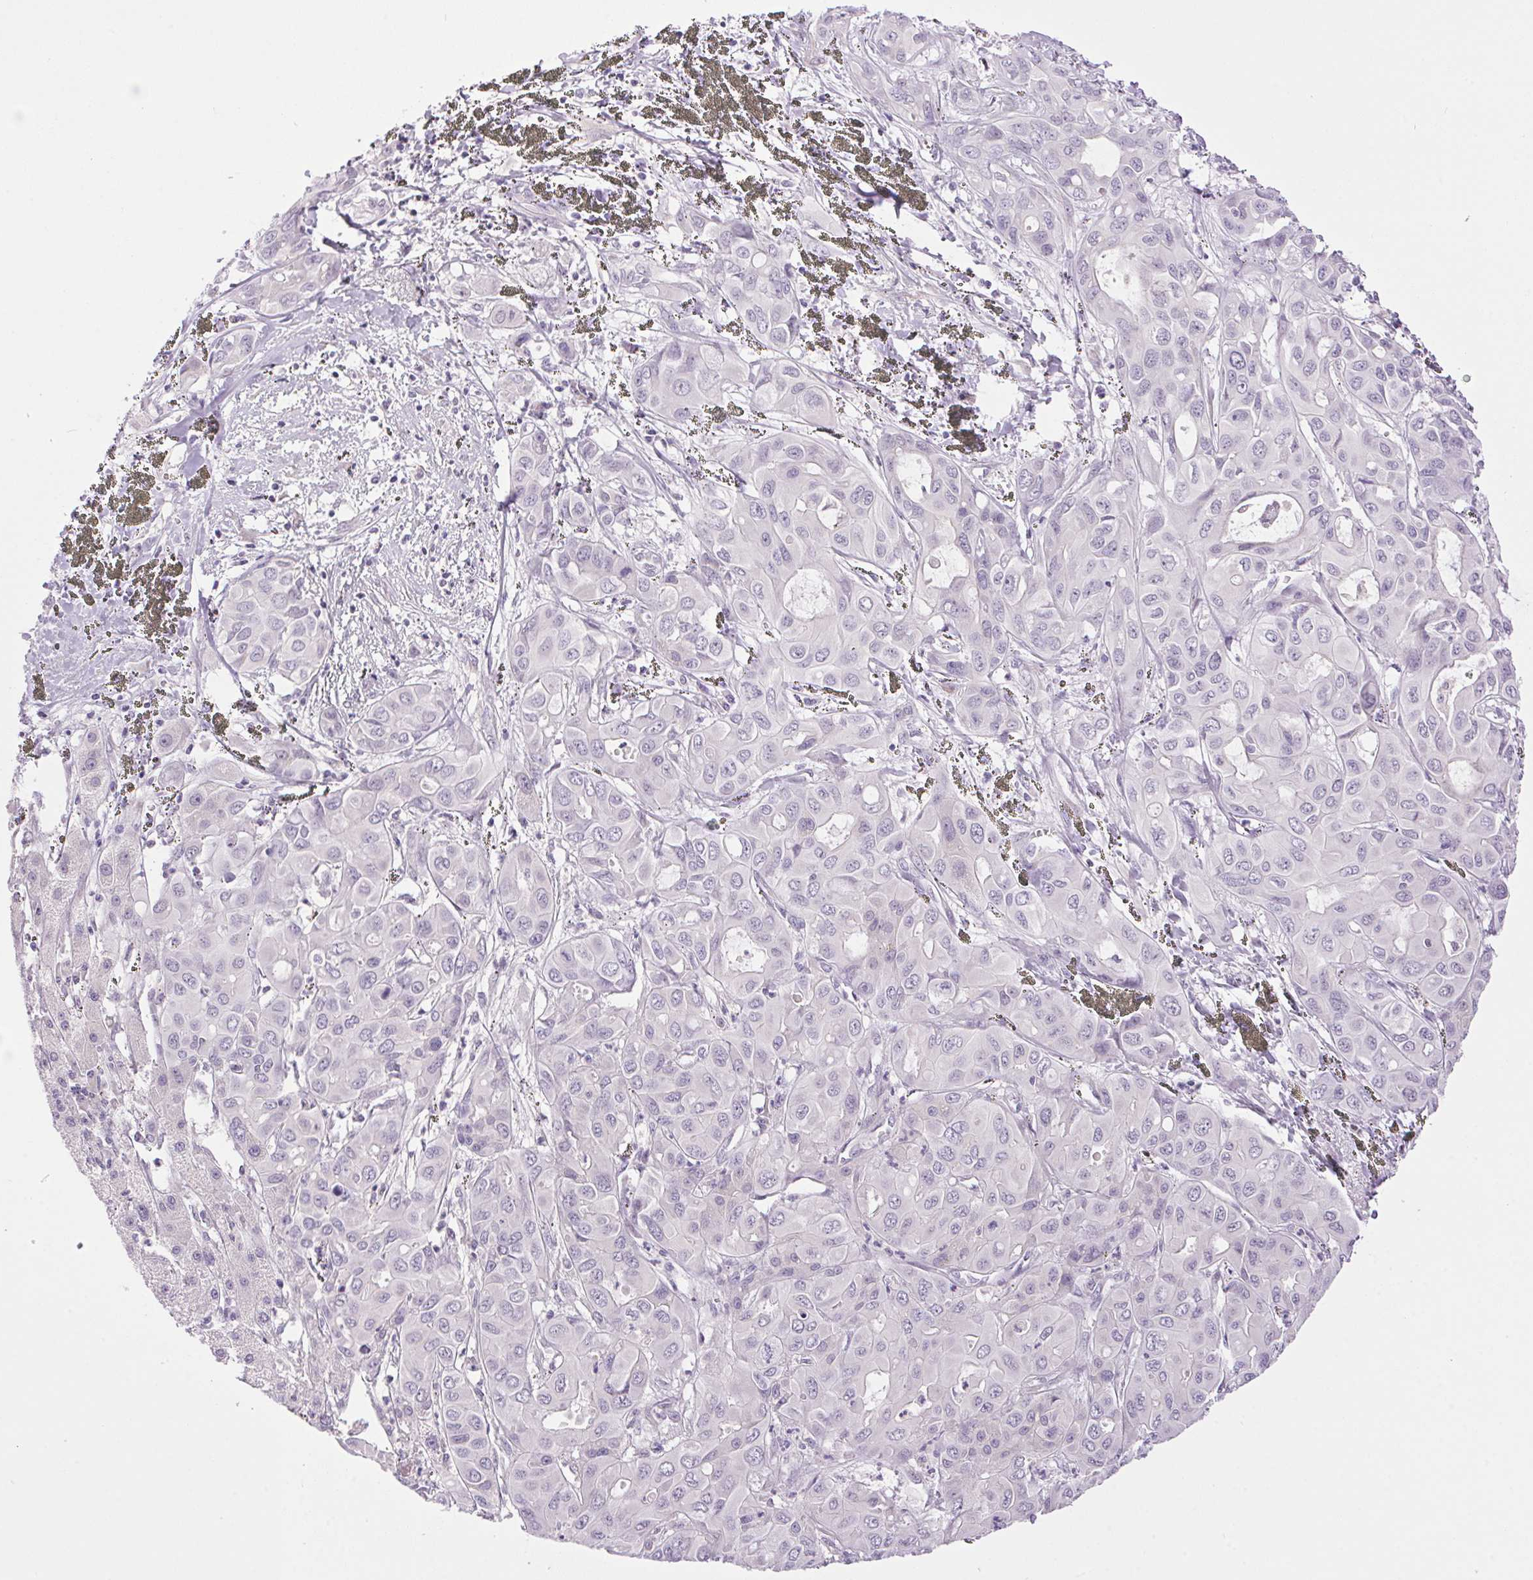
{"staining": {"intensity": "negative", "quantity": "none", "location": "none"}, "tissue": "liver cancer", "cell_type": "Tumor cells", "image_type": "cancer", "snomed": [{"axis": "morphology", "description": "Cholangiocarcinoma"}, {"axis": "topography", "description": "Liver"}], "caption": "Immunohistochemistry of cholangiocarcinoma (liver) shows no staining in tumor cells.", "gene": "SMIM13", "patient": {"sex": "female", "age": 60}}